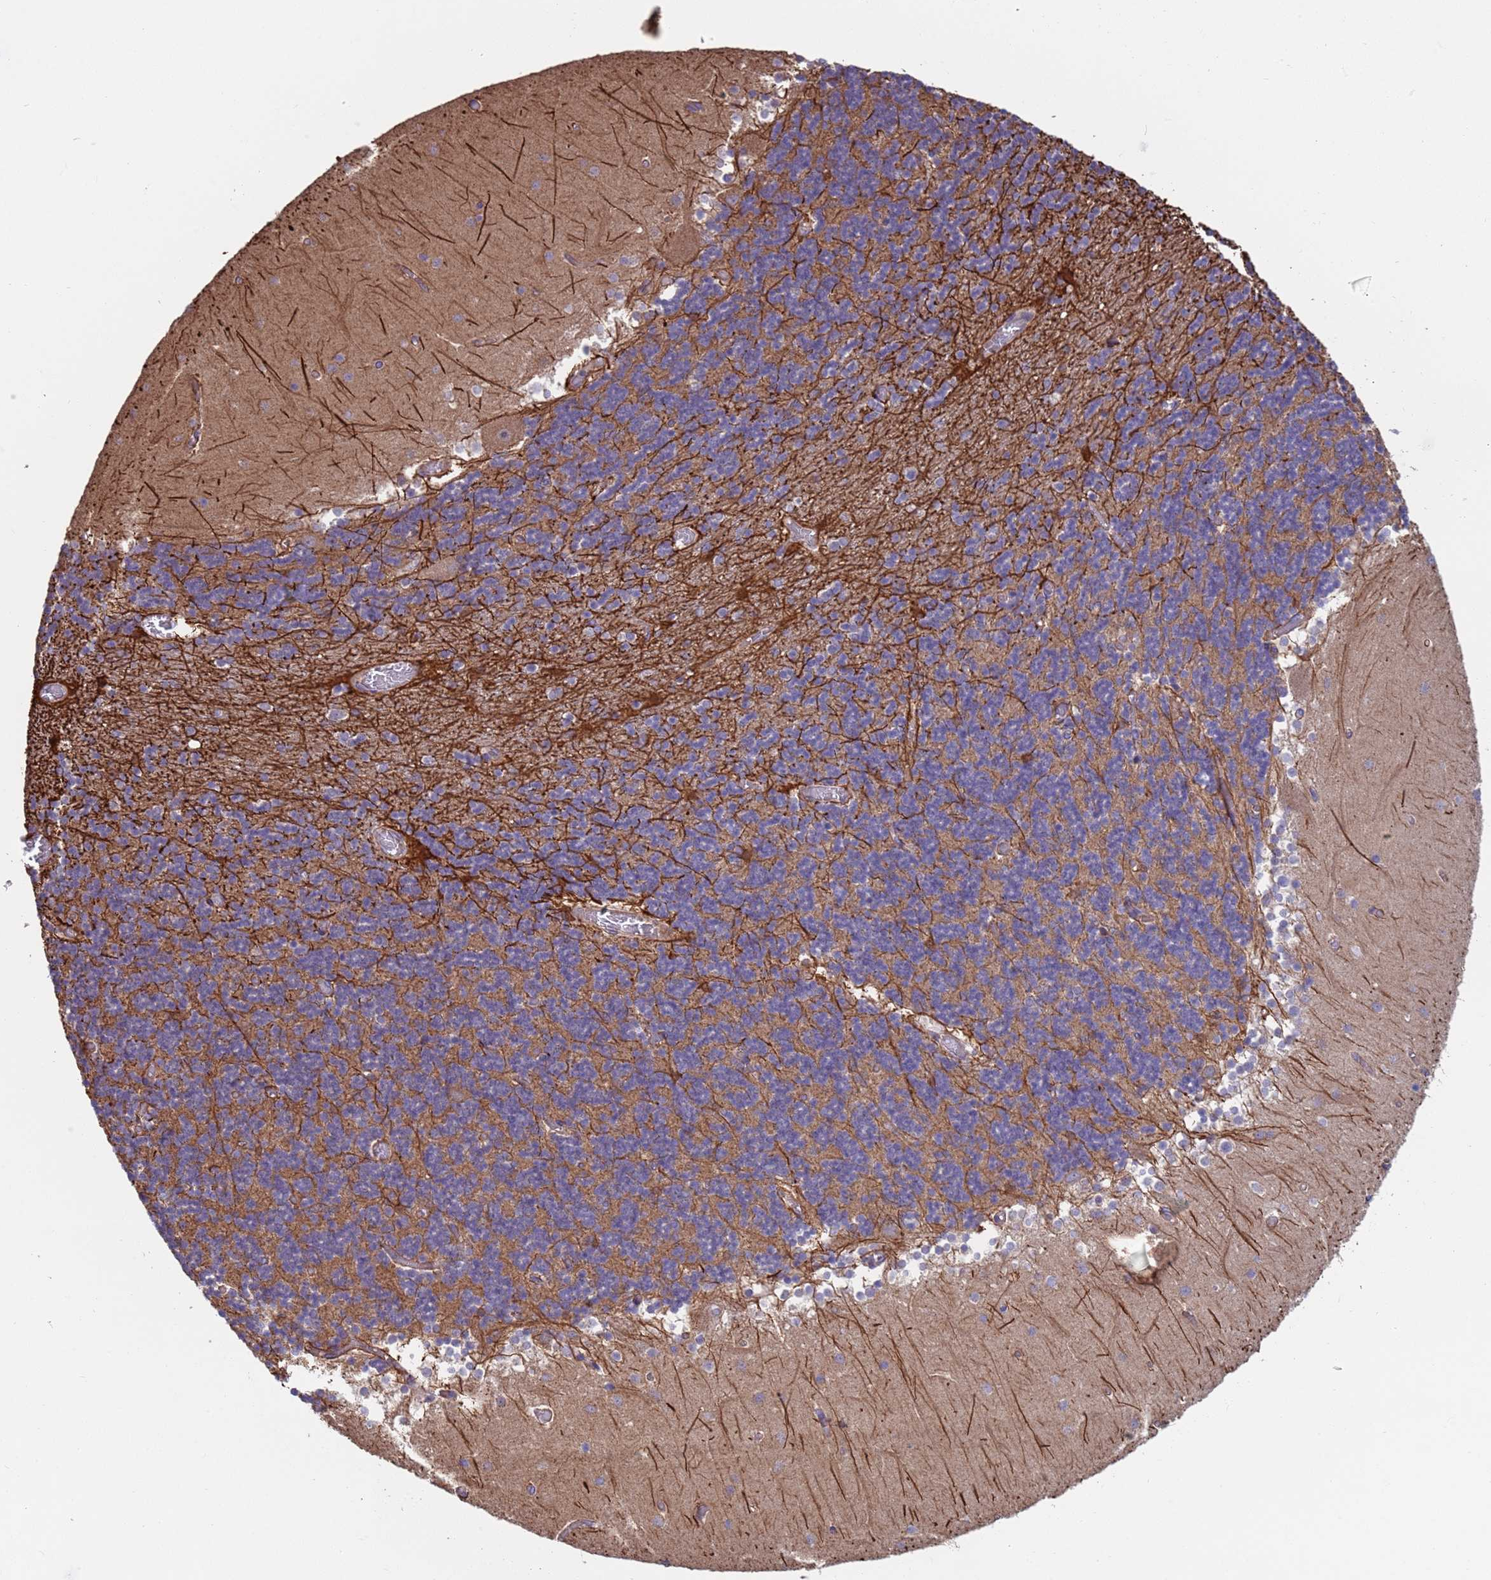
{"staining": {"intensity": "moderate", "quantity": "25%-75%", "location": "cytoplasmic/membranous"}, "tissue": "cerebellum", "cell_type": "Cells in granular layer", "image_type": "normal", "snomed": [{"axis": "morphology", "description": "Normal tissue, NOS"}, {"axis": "topography", "description": "Cerebellum"}], "caption": "Protein expression analysis of normal cerebellum displays moderate cytoplasmic/membranous staining in approximately 25%-75% of cells in granular layer.", "gene": "NUDT12", "patient": {"sex": "female", "age": 28}}